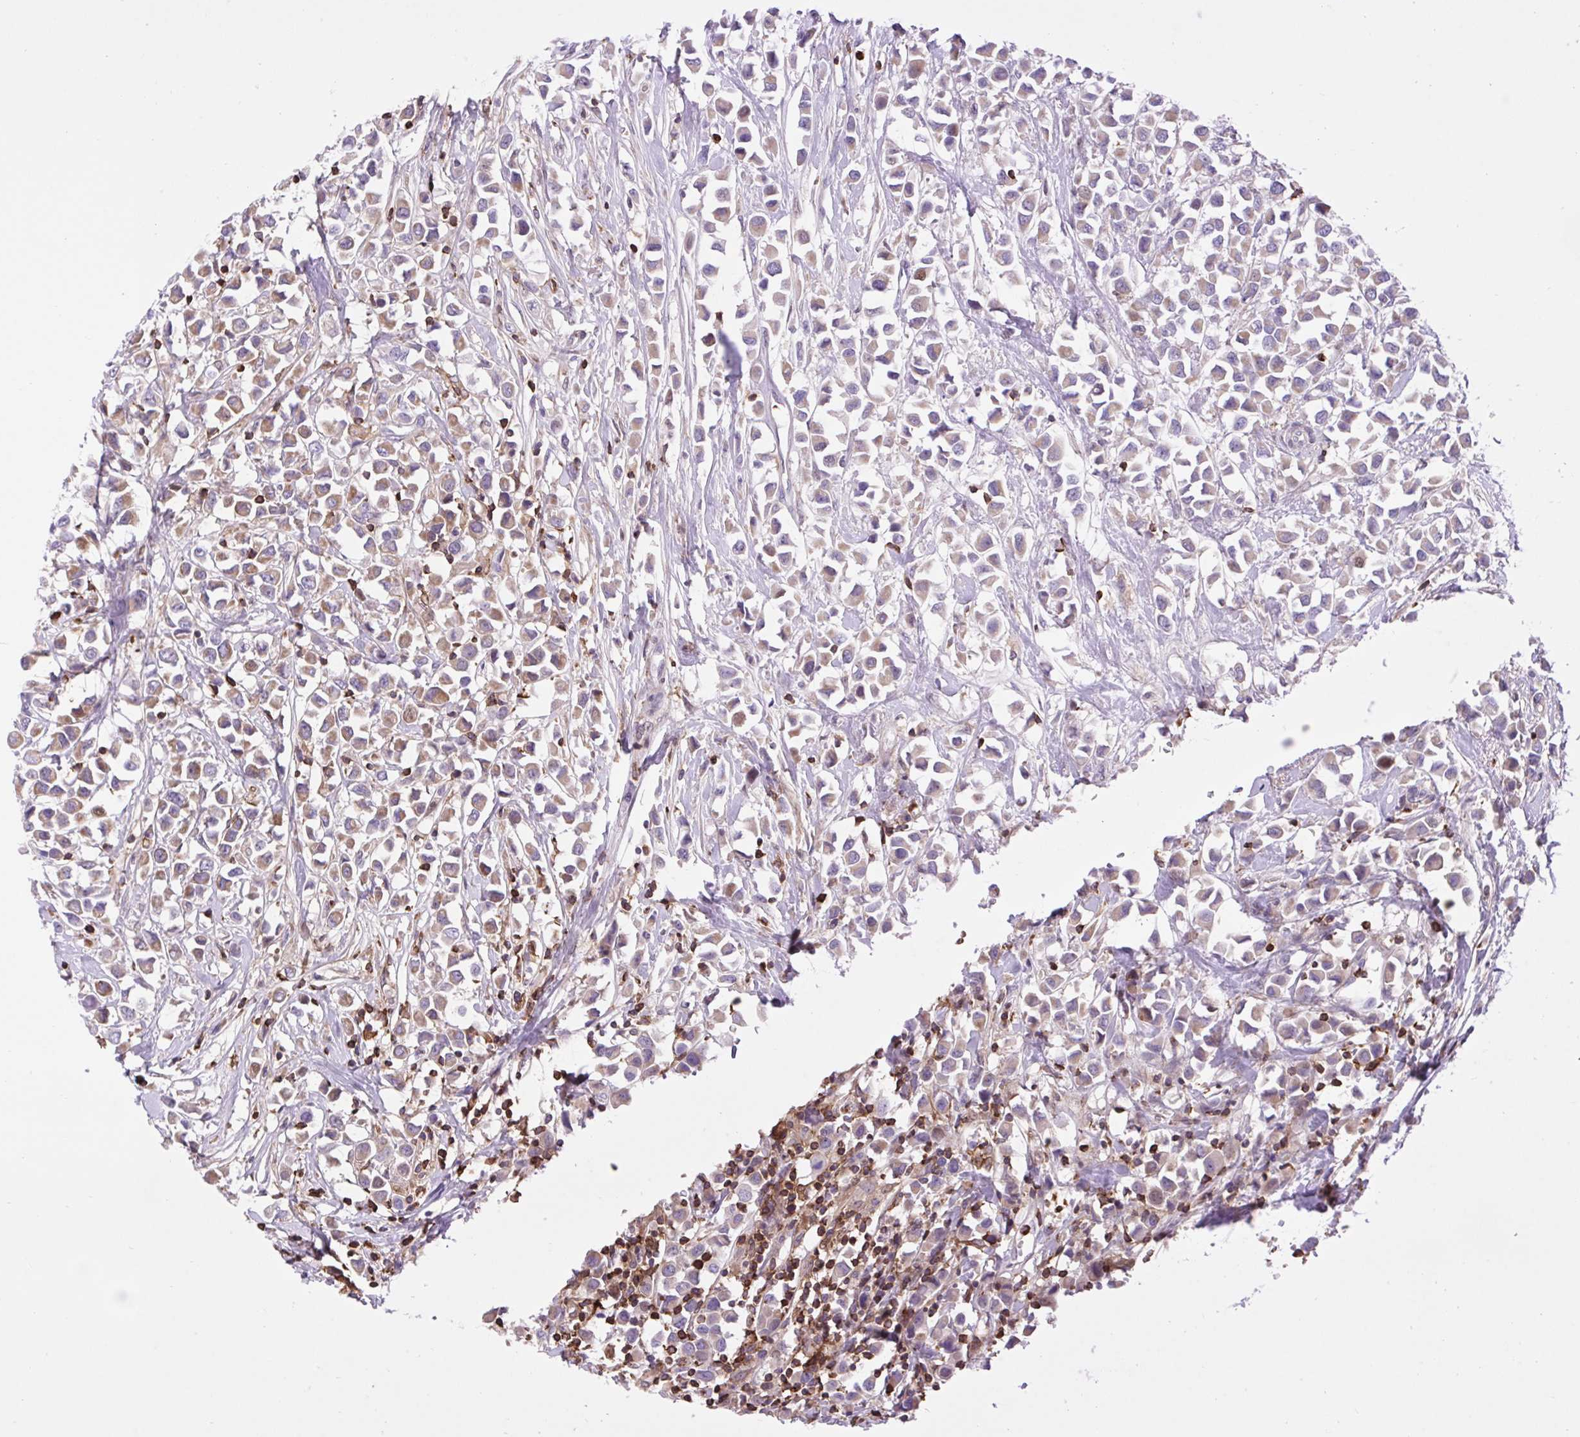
{"staining": {"intensity": "weak", "quantity": ">75%", "location": "cytoplasmic/membranous"}, "tissue": "breast cancer", "cell_type": "Tumor cells", "image_type": "cancer", "snomed": [{"axis": "morphology", "description": "Duct carcinoma"}, {"axis": "topography", "description": "Breast"}], "caption": "This is an image of IHC staining of breast invasive ductal carcinoma, which shows weak expression in the cytoplasmic/membranous of tumor cells.", "gene": "TPRG1", "patient": {"sex": "female", "age": 61}}